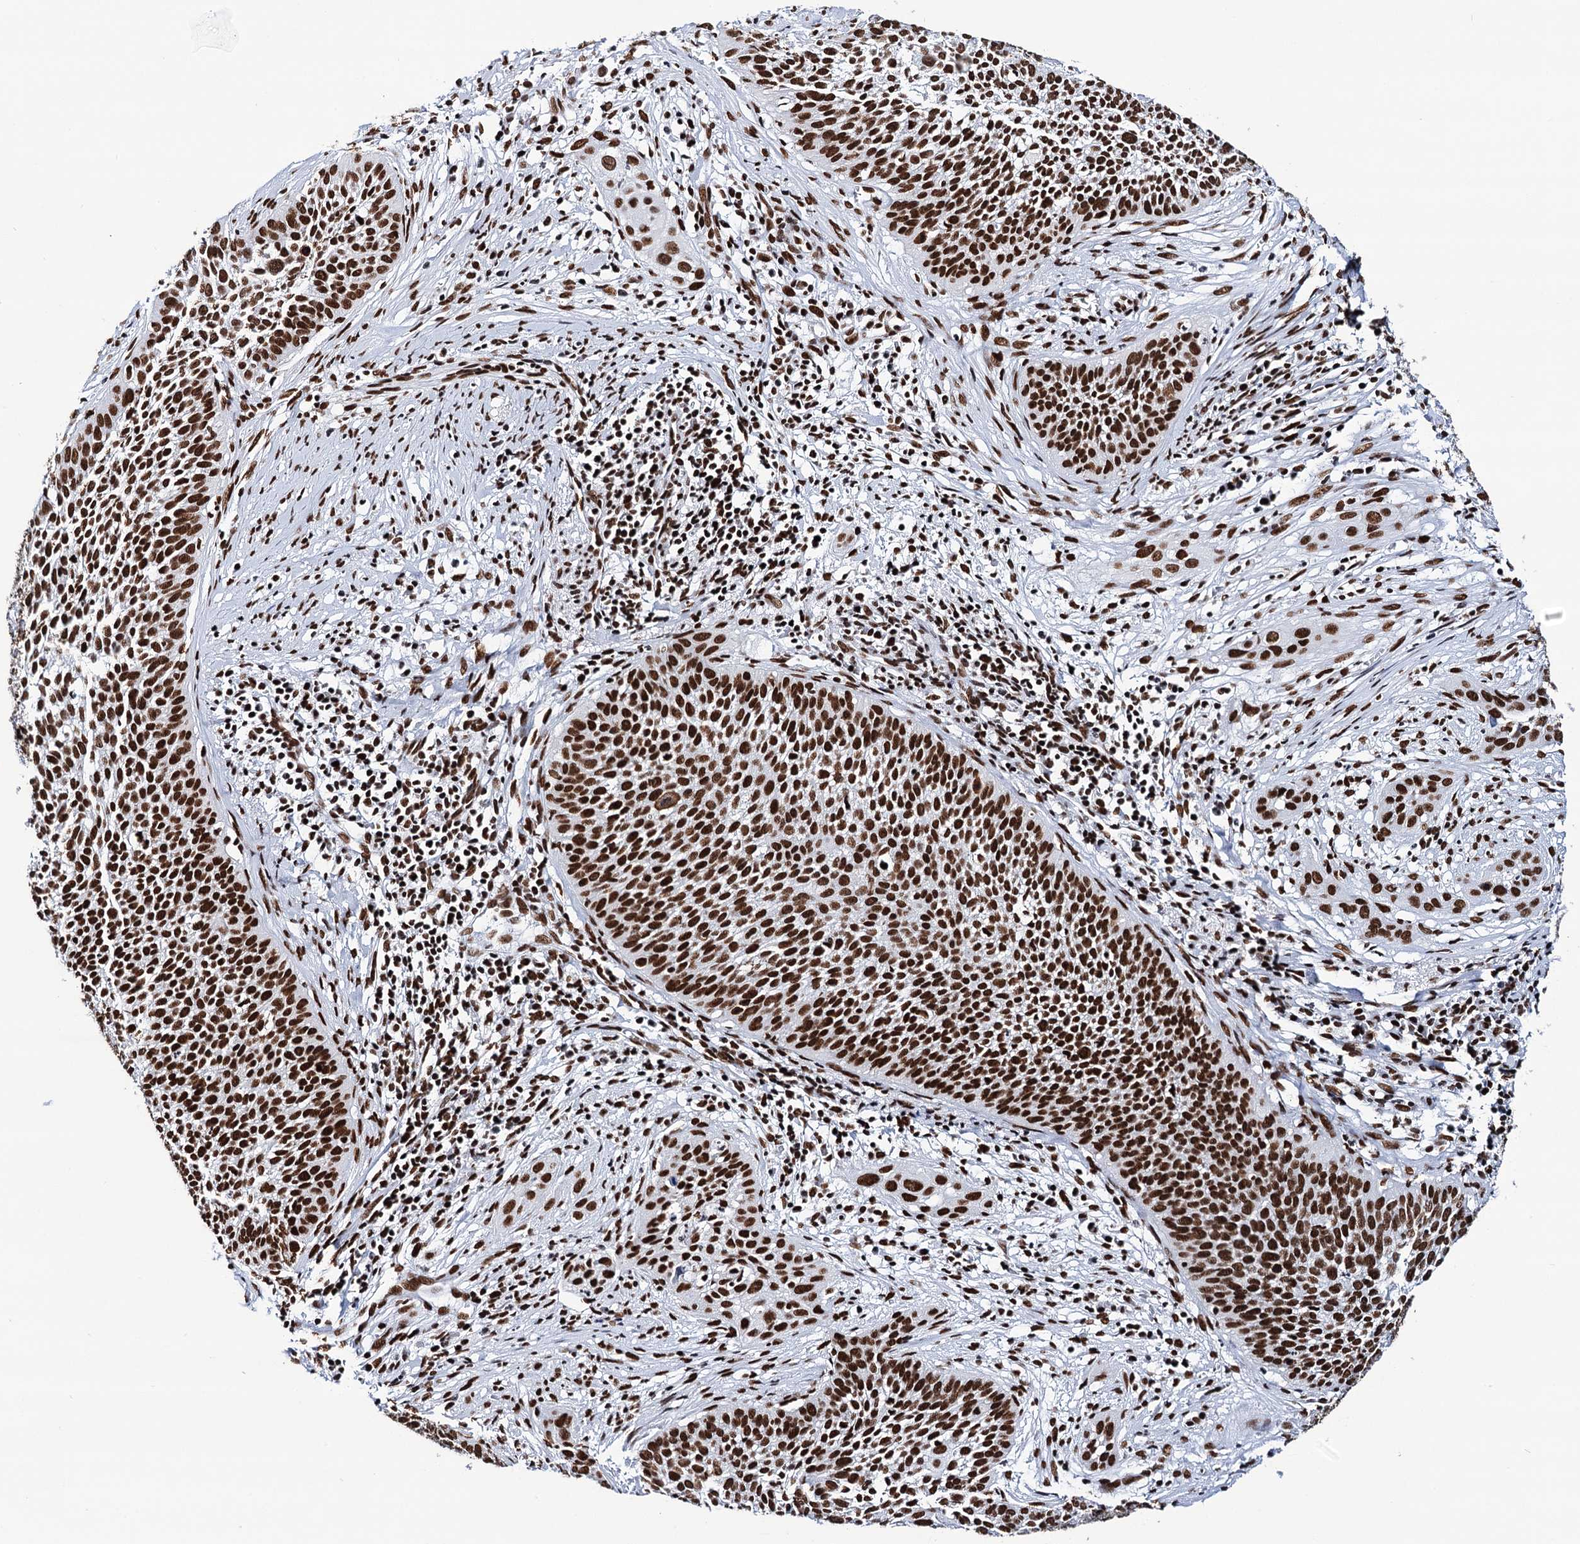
{"staining": {"intensity": "strong", "quantity": ">75%", "location": "nuclear"}, "tissue": "cervical cancer", "cell_type": "Tumor cells", "image_type": "cancer", "snomed": [{"axis": "morphology", "description": "Squamous cell carcinoma, NOS"}, {"axis": "topography", "description": "Cervix"}], "caption": "Immunohistochemistry of human cervical cancer (squamous cell carcinoma) reveals high levels of strong nuclear expression in about >75% of tumor cells.", "gene": "MATR3", "patient": {"sex": "female", "age": 34}}